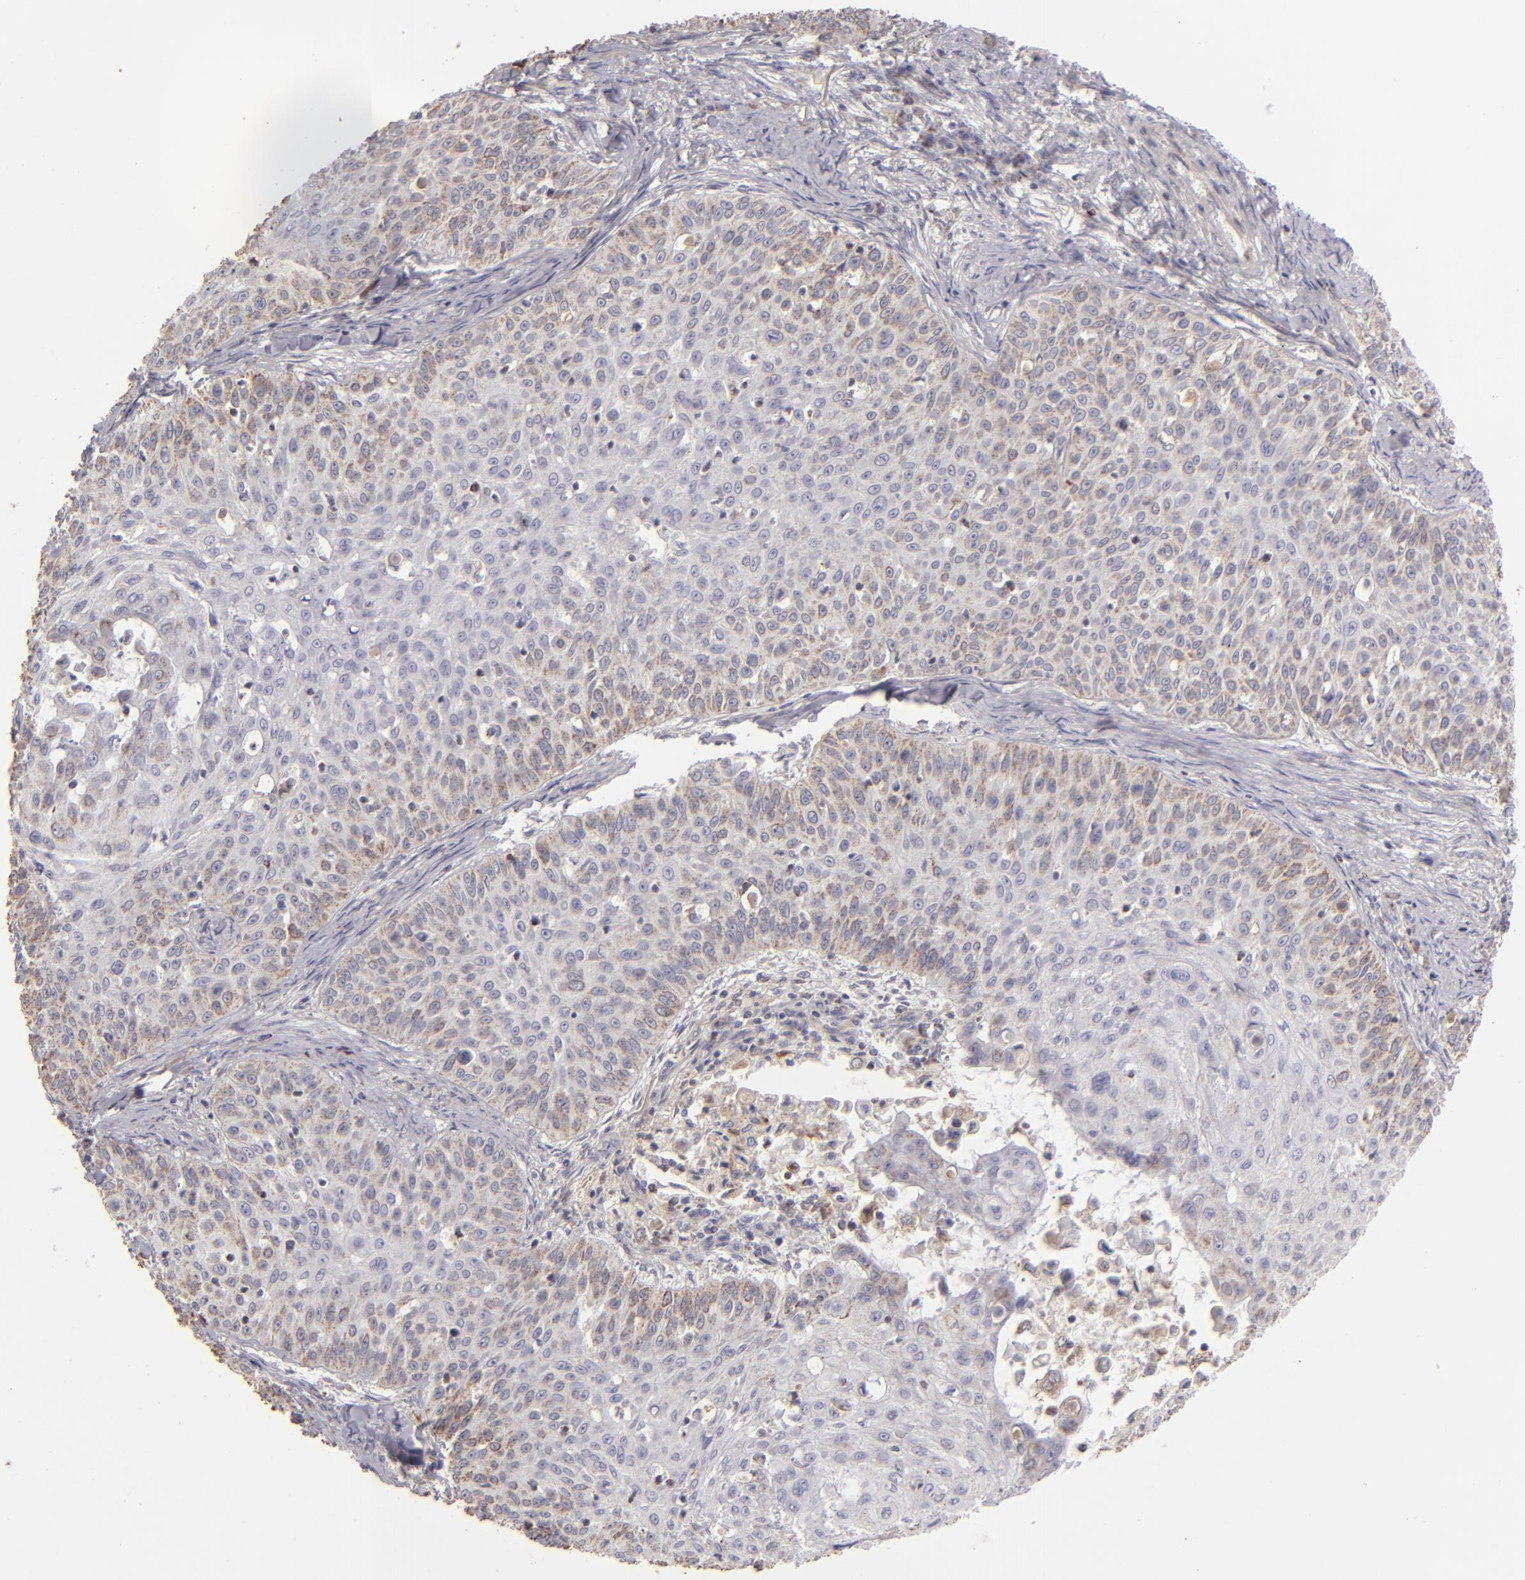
{"staining": {"intensity": "weak", "quantity": "25%-75%", "location": "cytoplasmic/membranous"}, "tissue": "skin cancer", "cell_type": "Tumor cells", "image_type": "cancer", "snomed": [{"axis": "morphology", "description": "Squamous cell carcinoma, NOS"}, {"axis": "topography", "description": "Skin"}], "caption": "IHC staining of skin cancer, which shows low levels of weak cytoplasmic/membranous positivity in approximately 25%-75% of tumor cells indicating weak cytoplasmic/membranous protein positivity. The staining was performed using DAB (3,3'-diaminobenzidine) (brown) for protein detection and nuclei were counterstained in hematoxylin (blue).", "gene": "CFB", "patient": {"sex": "male", "age": 82}}